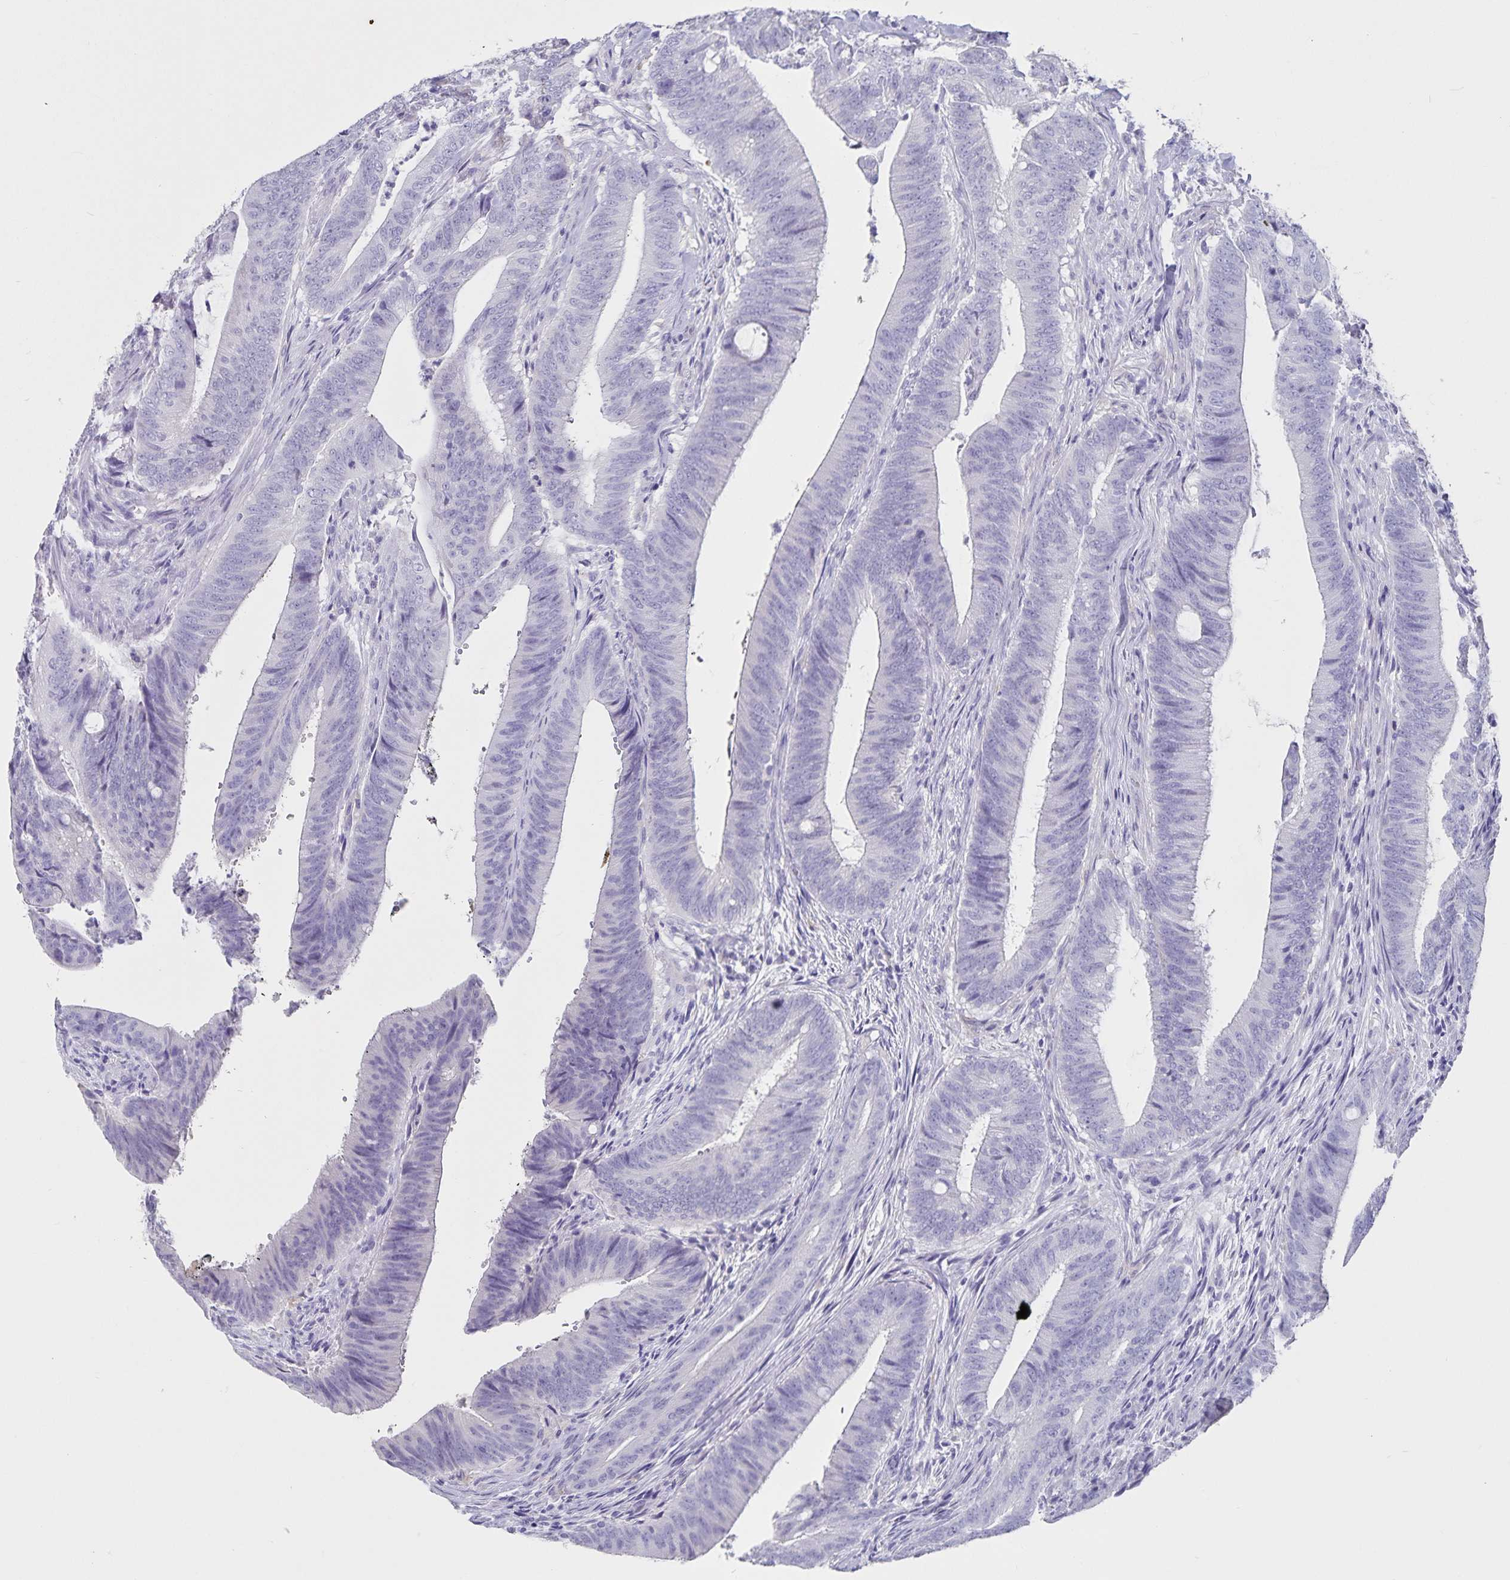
{"staining": {"intensity": "negative", "quantity": "none", "location": "none"}, "tissue": "colorectal cancer", "cell_type": "Tumor cells", "image_type": "cancer", "snomed": [{"axis": "morphology", "description": "Adenocarcinoma, NOS"}, {"axis": "topography", "description": "Colon"}], "caption": "Immunohistochemistry photomicrograph of colorectal cancer stained for a protein (brown), which displays no positivity in tumor cells.", "gene": "PLAC1", "patient": {"sex": "female", "age": 43}}